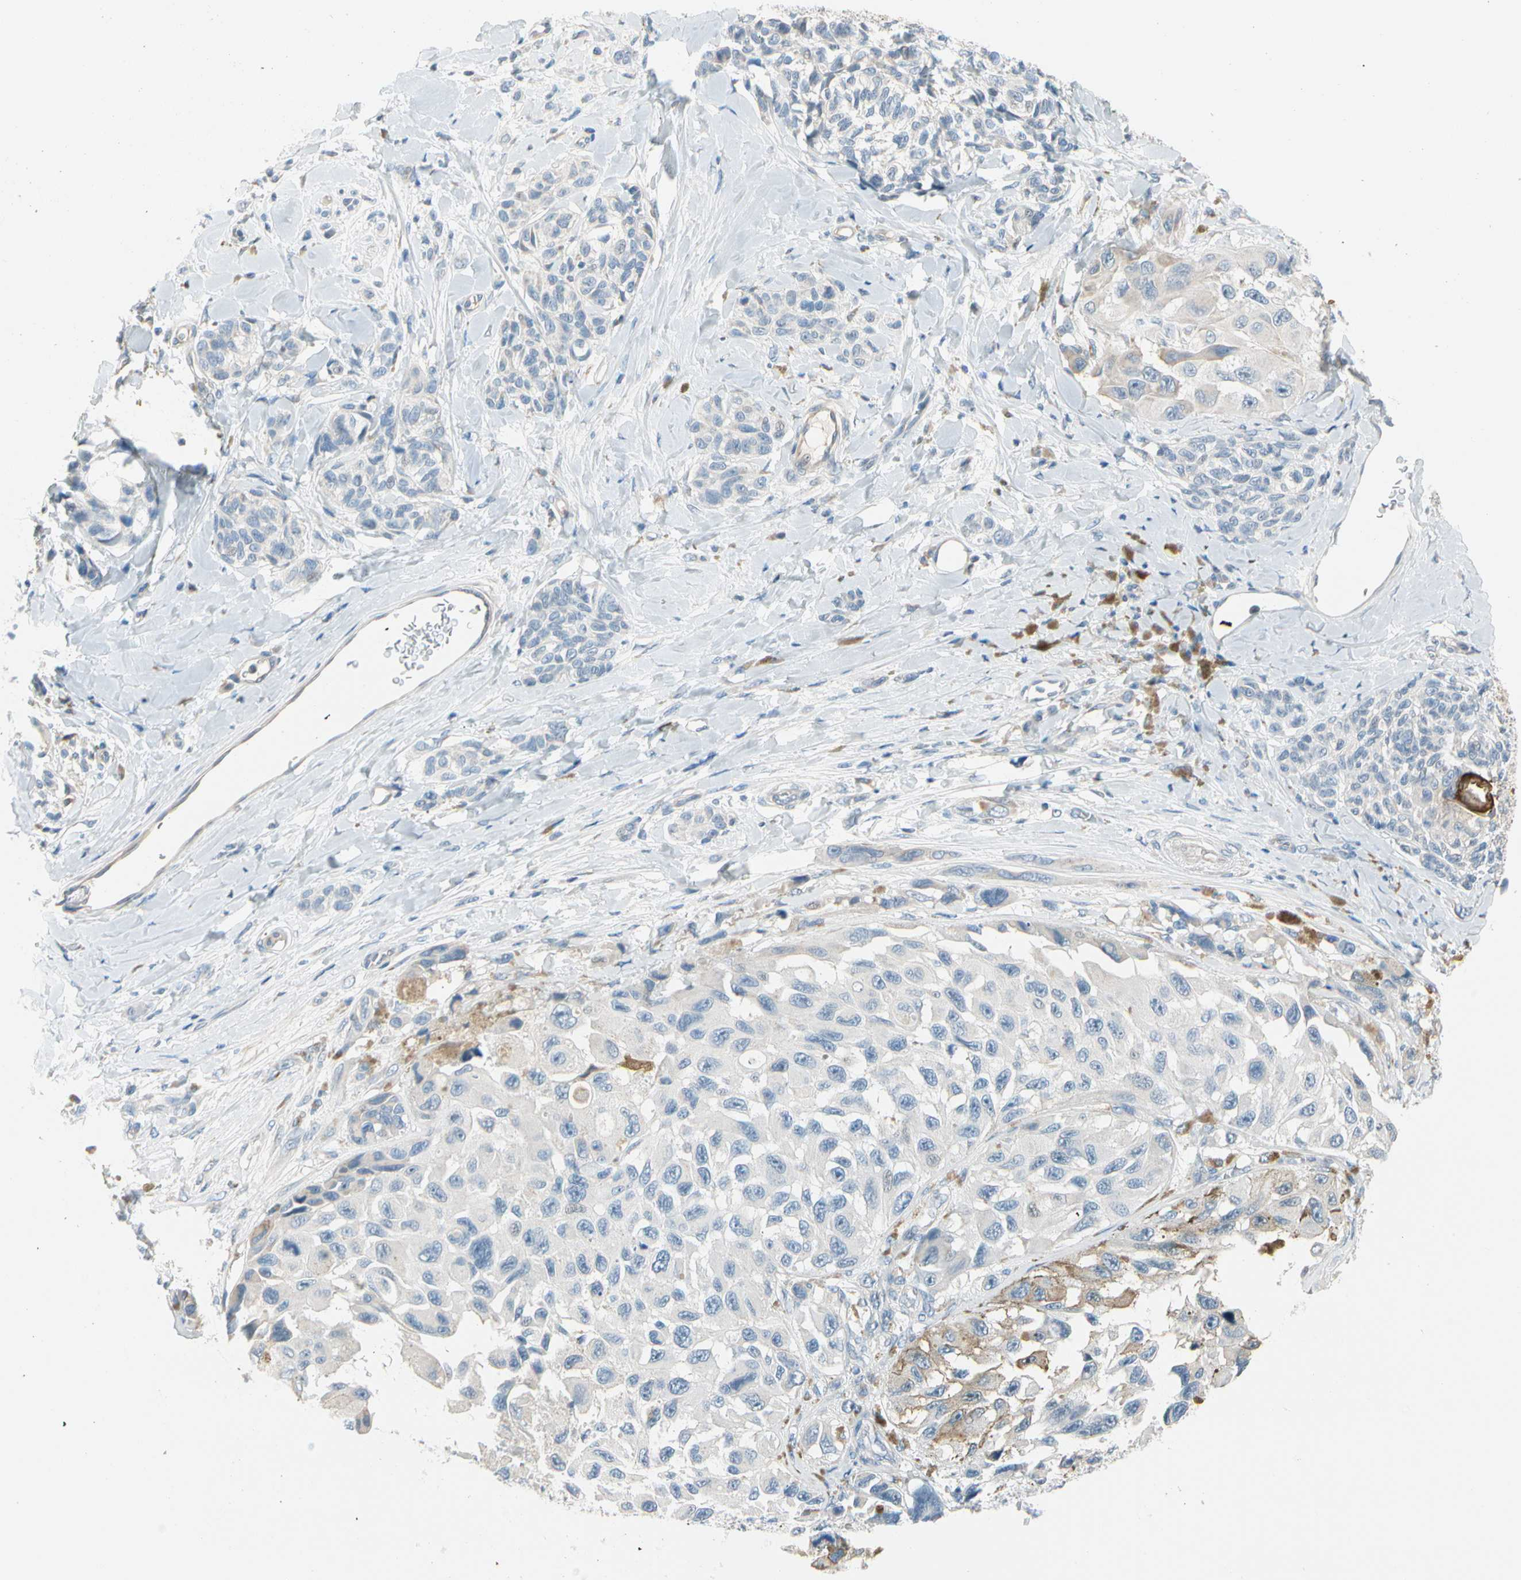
{"staining": {"intensity": "weak", "quantity": "<25%", "location": "cytoplasmic/membranous"}, "tissue": "melanoma", "cell_type": "Tumor cells", "image_type": "cancer", "snomed": [{"axis": "morphology", "description": "Malignant melanoma, NOS"}, {"axis": "topography", "description": "Skin"}], "caption": "Immunohistochemistry (IHC) of human melanoma reveals no expression in tumor cells. Nuclei are stained in blue.", "gene": "STK40", "patient": {"sex": "female", "age": 73}}